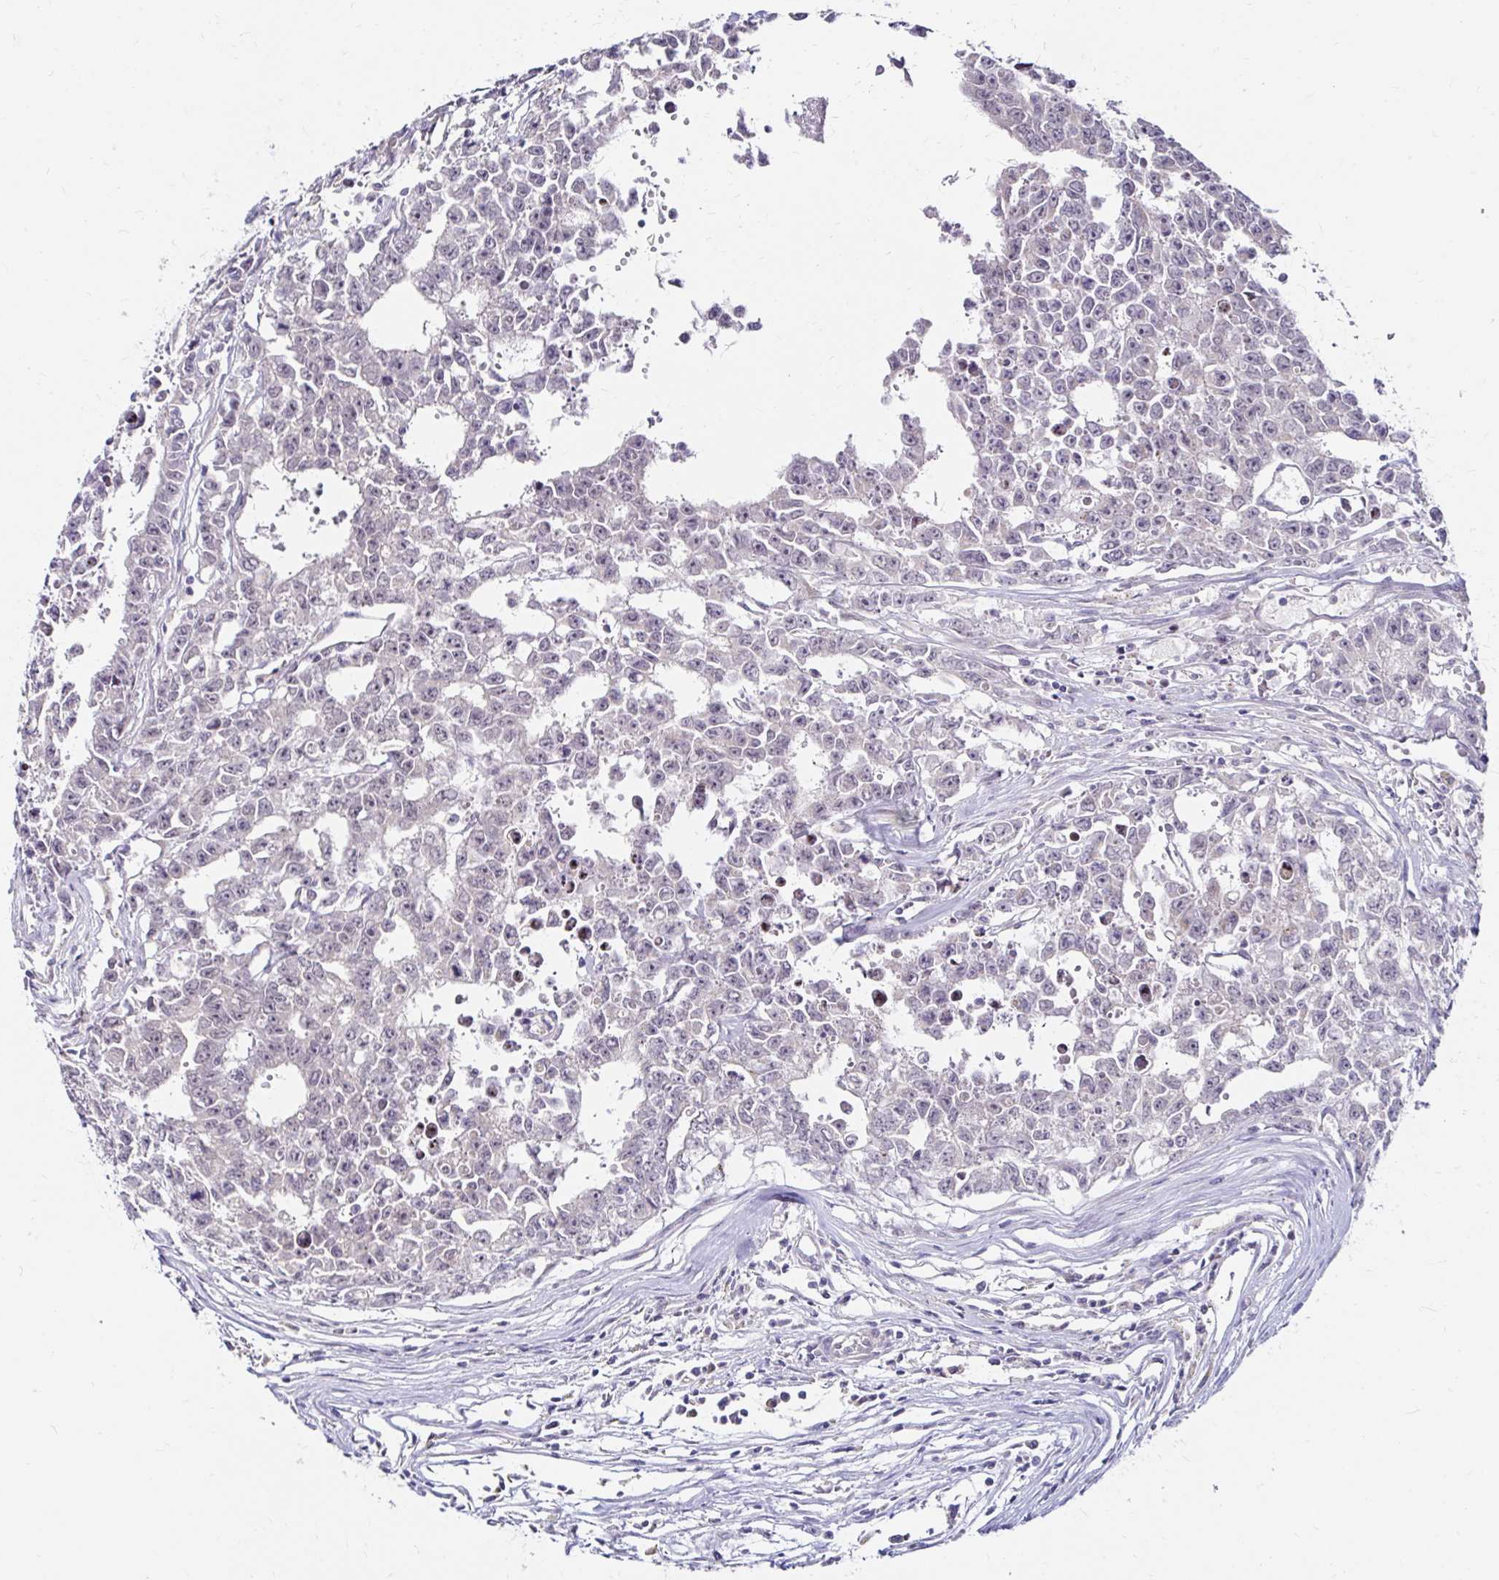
{"staining": {"intensity": "negative", "quantity": "none", "location": "none"}, "tissue": "testis cancer", "cell_type": "Tumor cells", "image_type": "cancer", "snomed": [{"axis": "morphology", "description": "Carcinoma, Embryonal, NOS"}, {"axis": "morphology", "description": "Teratoma, malignant, NOS"}, {"axis": "topography", "description": "Testis"}], "caption": "High magnification brightfield microscopy of testis cancer stained with DAB (3,3'-diaminobenzidine) (brown) and counterstained with hematoxylin (blue): tumor cells show no significant staining.", "gene": "GUCY1A1", "patient": {"sex": "male", "age": 24}}